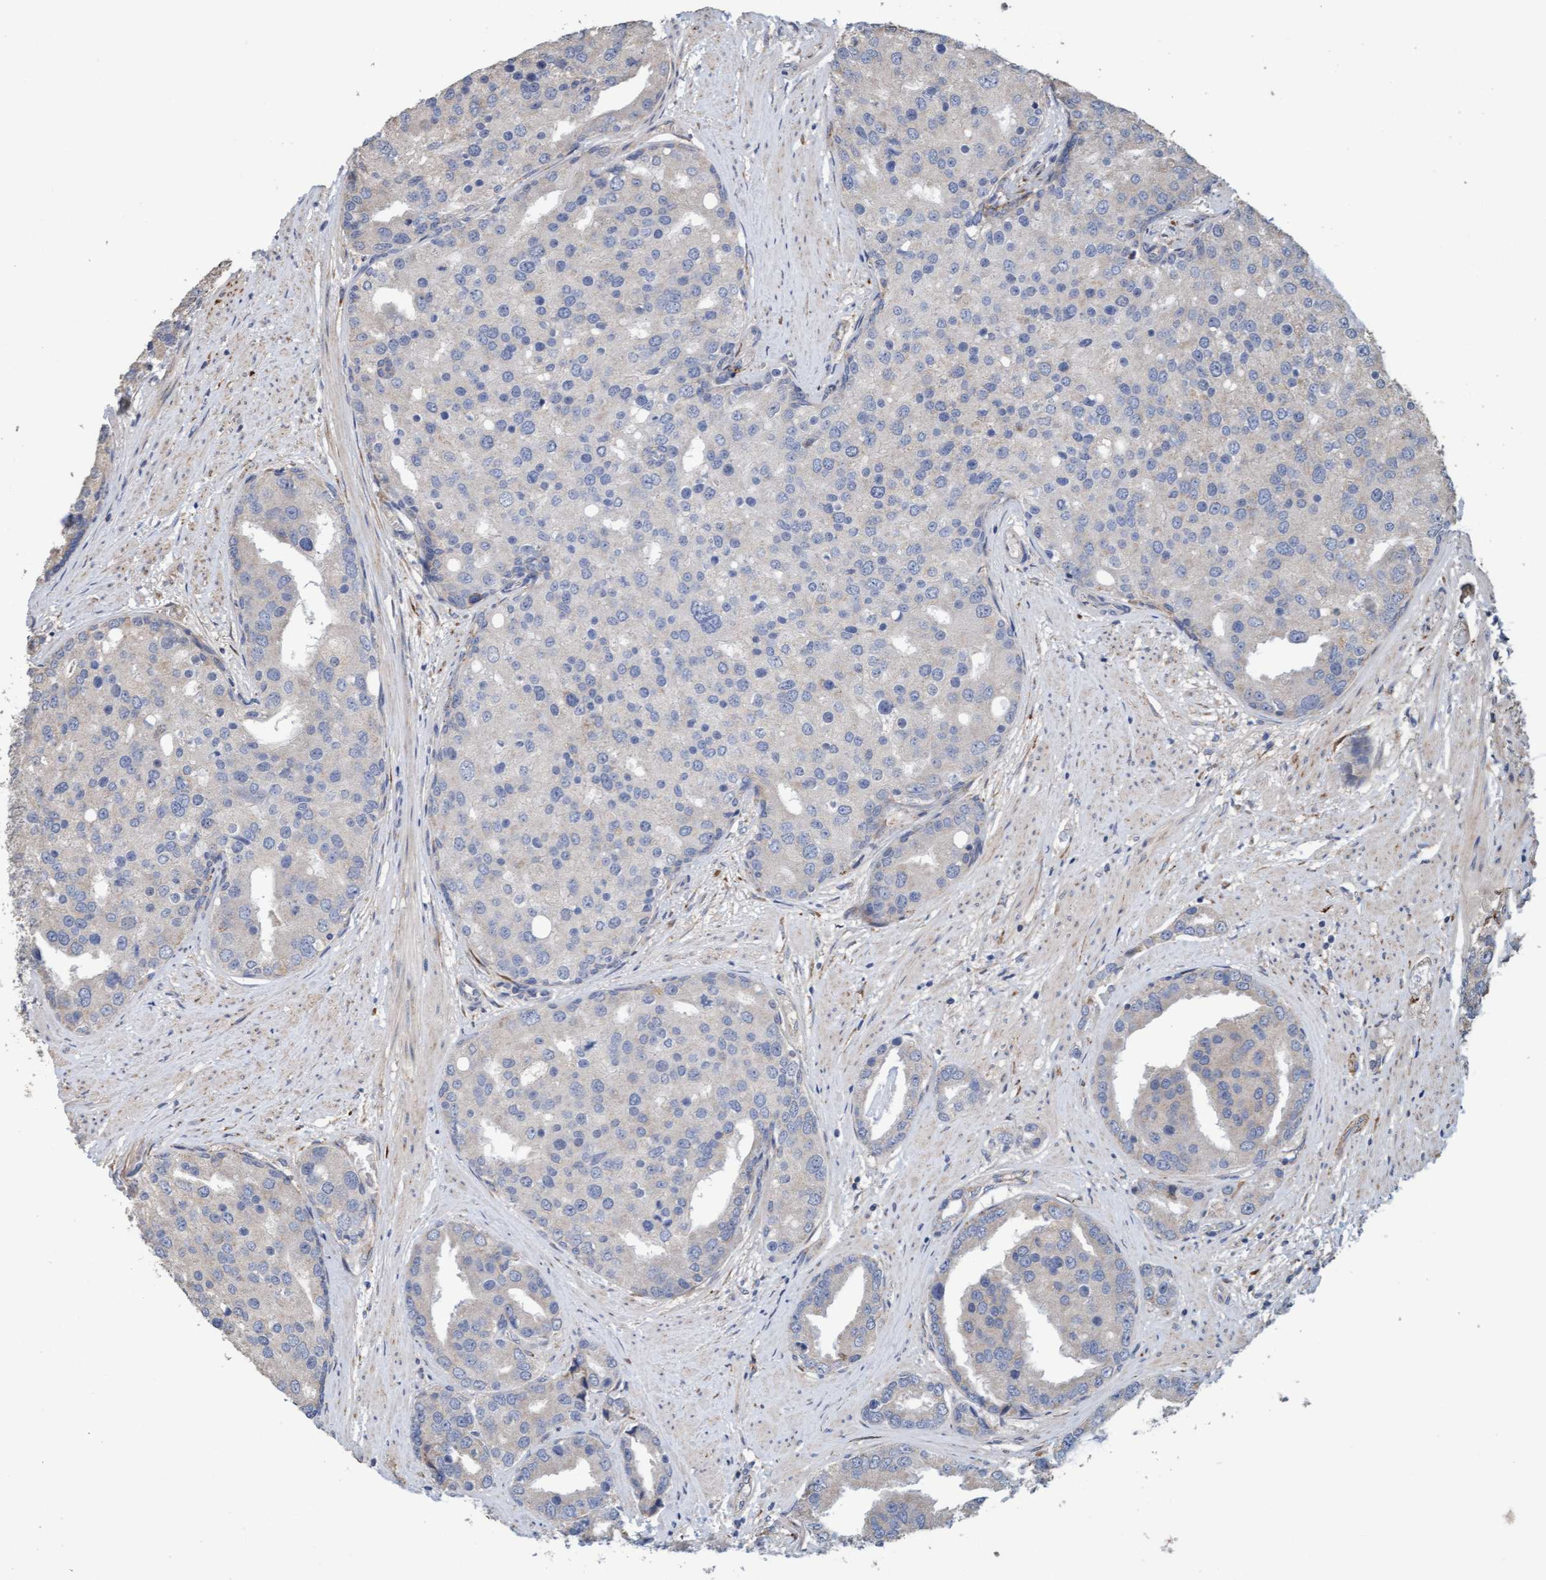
{"staining": {"intensity": "weak", "quantity": "<25%", "location": "cytoplasmic/membranous"}, "tissue": "prostate cancer", "cell_type": "Tumor cells", "image_type": "cancer", "snomed": [{"axis": "morphology", "description": "Adenocarcinoma, High grade"}, {"axis": "topography", "description": "Prostate"}], "caption": "An immunohistochemistry (IHC) image of prostate high-grade adenocarcinoma is shown. There is no staining in tumor cells of prostate high-grade adenocarcinoma. (DAB (3,3'-diaminobenzidine) IHC visualized using brightfield microscopy, high magnification).", "gene": "DDHD2", "patient": {"sex": "male", "age": 50}}